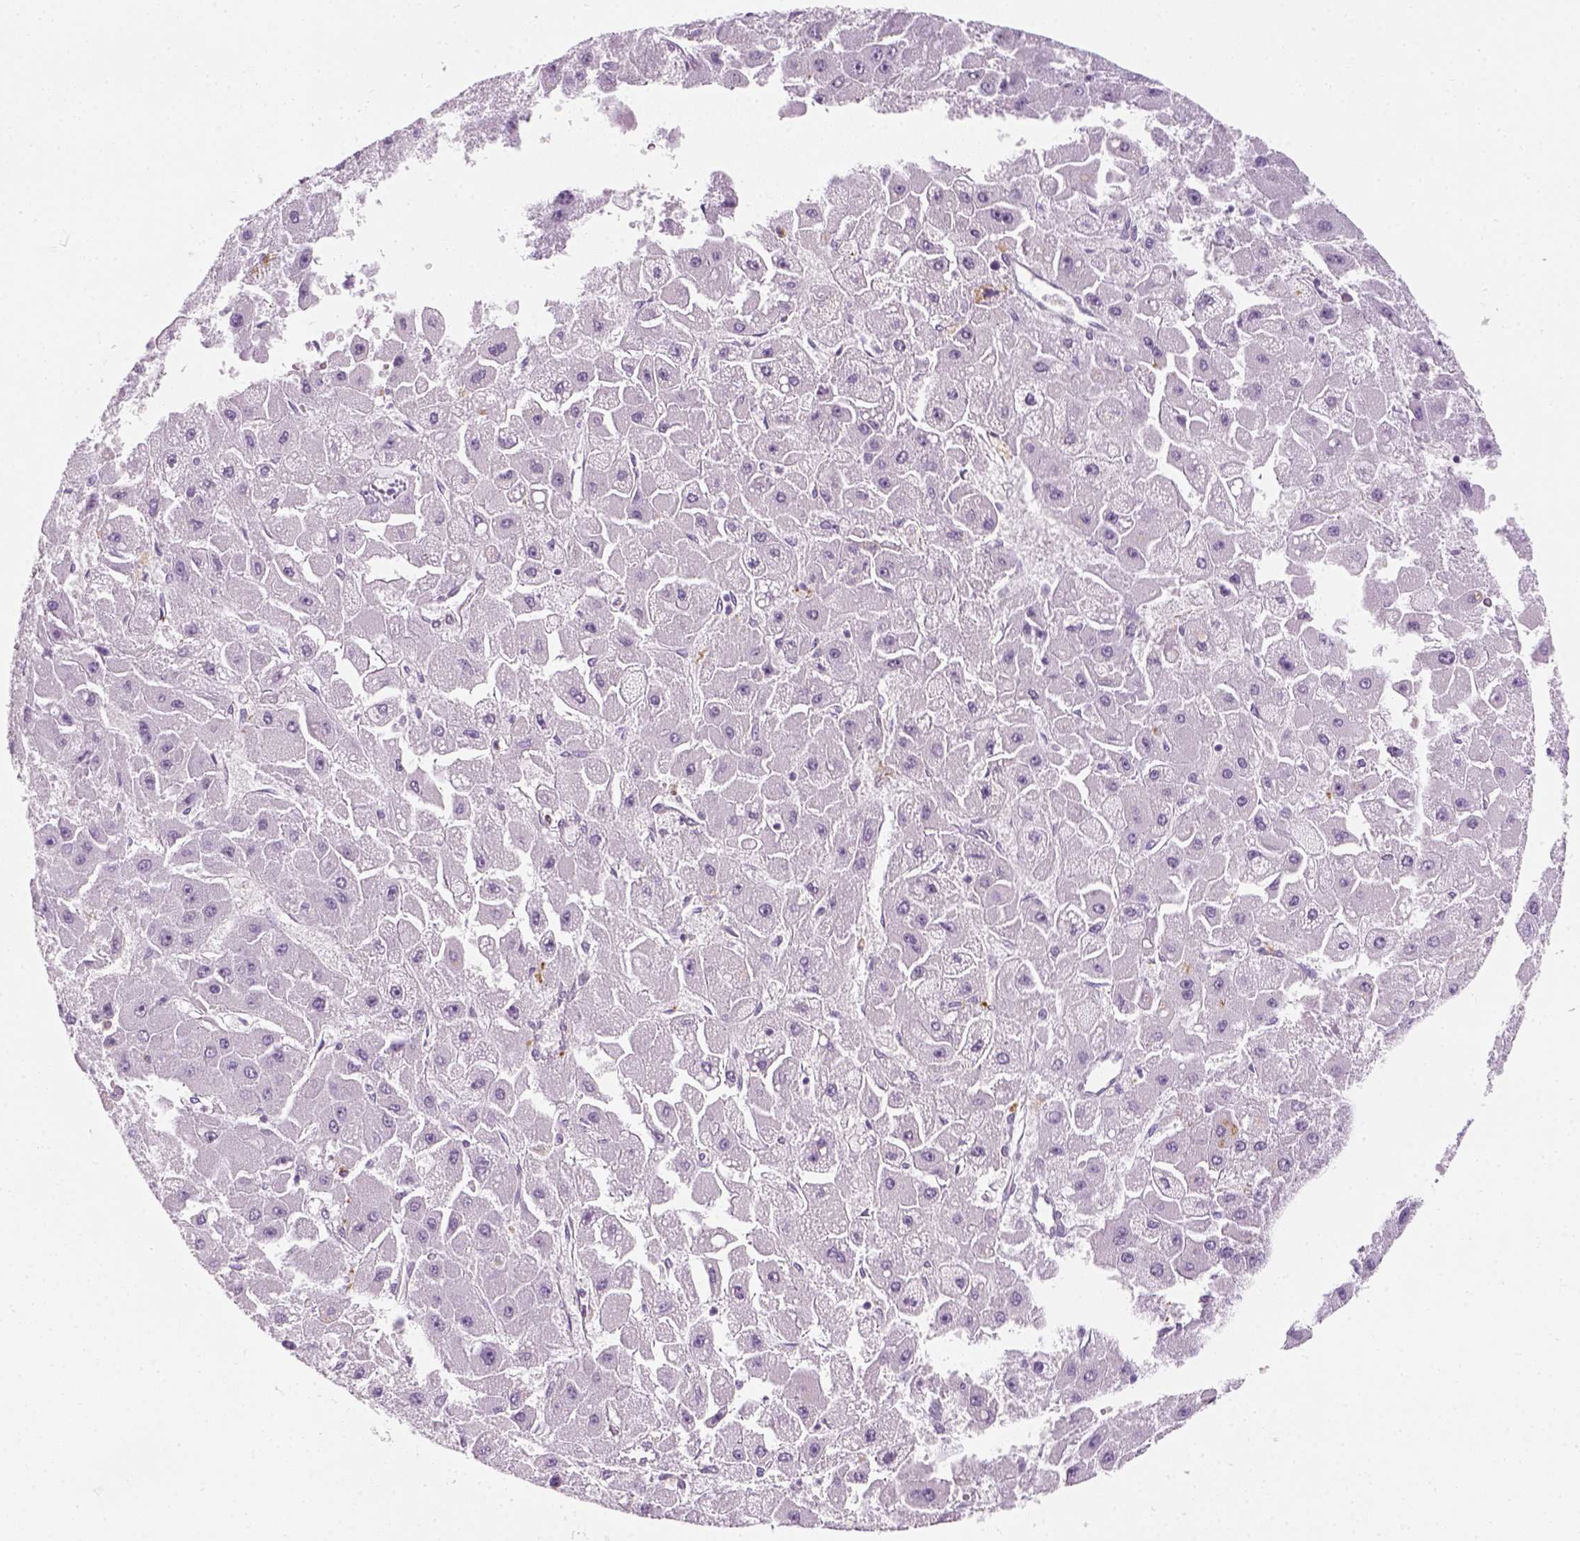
{"staining": {"intensity": "negative", "quantity": "none", "location": "none"}, "tissue": "liver cancer", "cell_type": "Tumor cells", "image_type": "cancer", "snomed": [{"axis": "morphology", "description": "Carcinoma, Hepatocellular, NOS"}, {"axis": "topography", "description": "Liver"}], "caption": "DAB immunohistochemical staining of liver hepatocellular carcinoma shows no significant expression in tumor cells.", "gene": "FAM163B", "patient": {"sex": "female", "age": 25}}